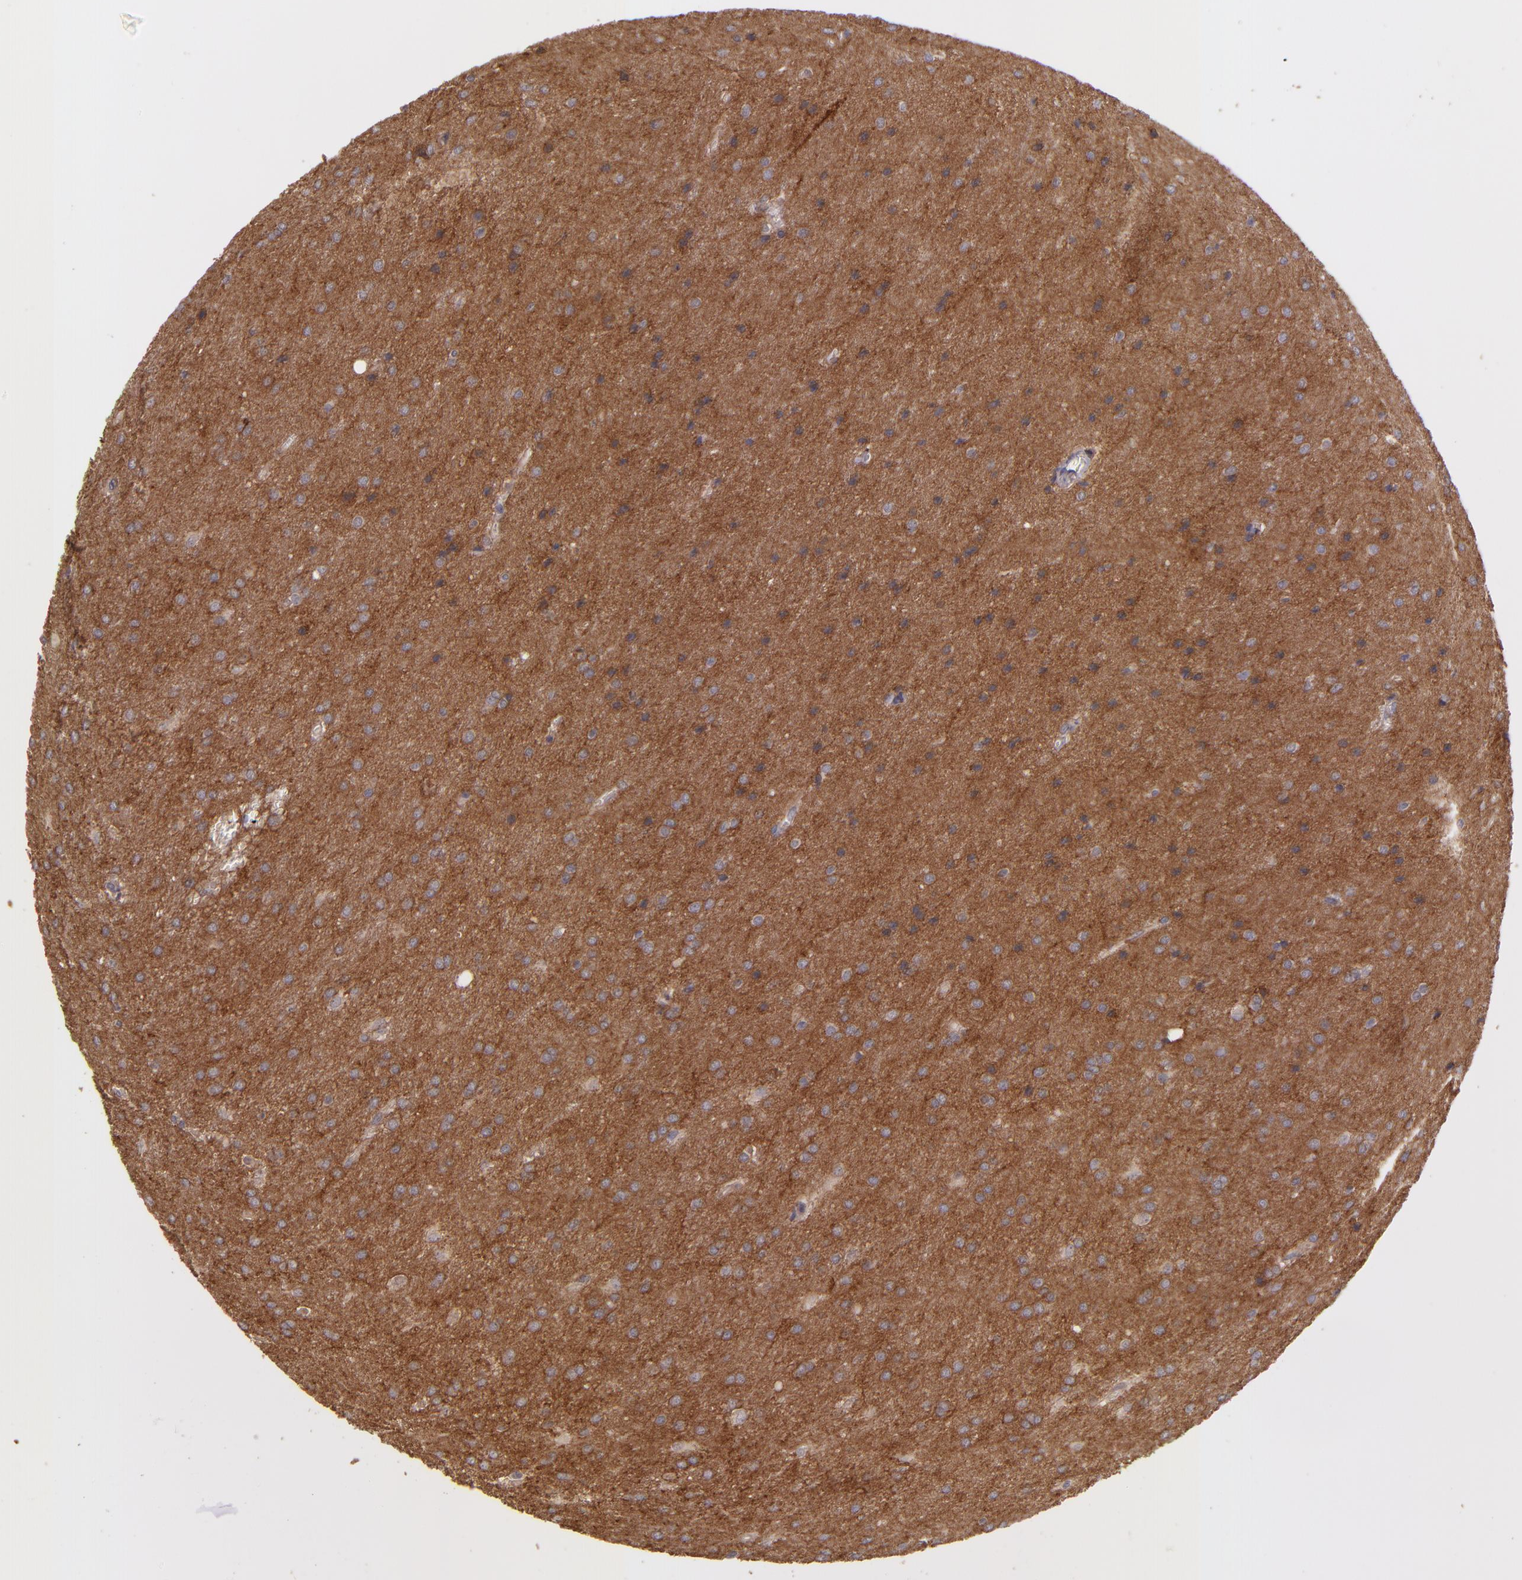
{"staining": {"intensity": "moderate", "quantity": ">75%", "location": "cytoplasmic/membranous"}, "tissue": "glioma", "cell_type": "Tumor cells", "image_type": "cancer", "snomed": [{"axis": "morphology", "description": "Glioma, malignant, Low grade"}, {"axis": "topography", "description": "Brain"}], "caption": "Protein staining shows moderate cytoplasmic/membranous positivity in approximately >75% of tumor cells in glioma.", "gene": "GNAZ", "patient": {"sex": "female", "age": 32}}